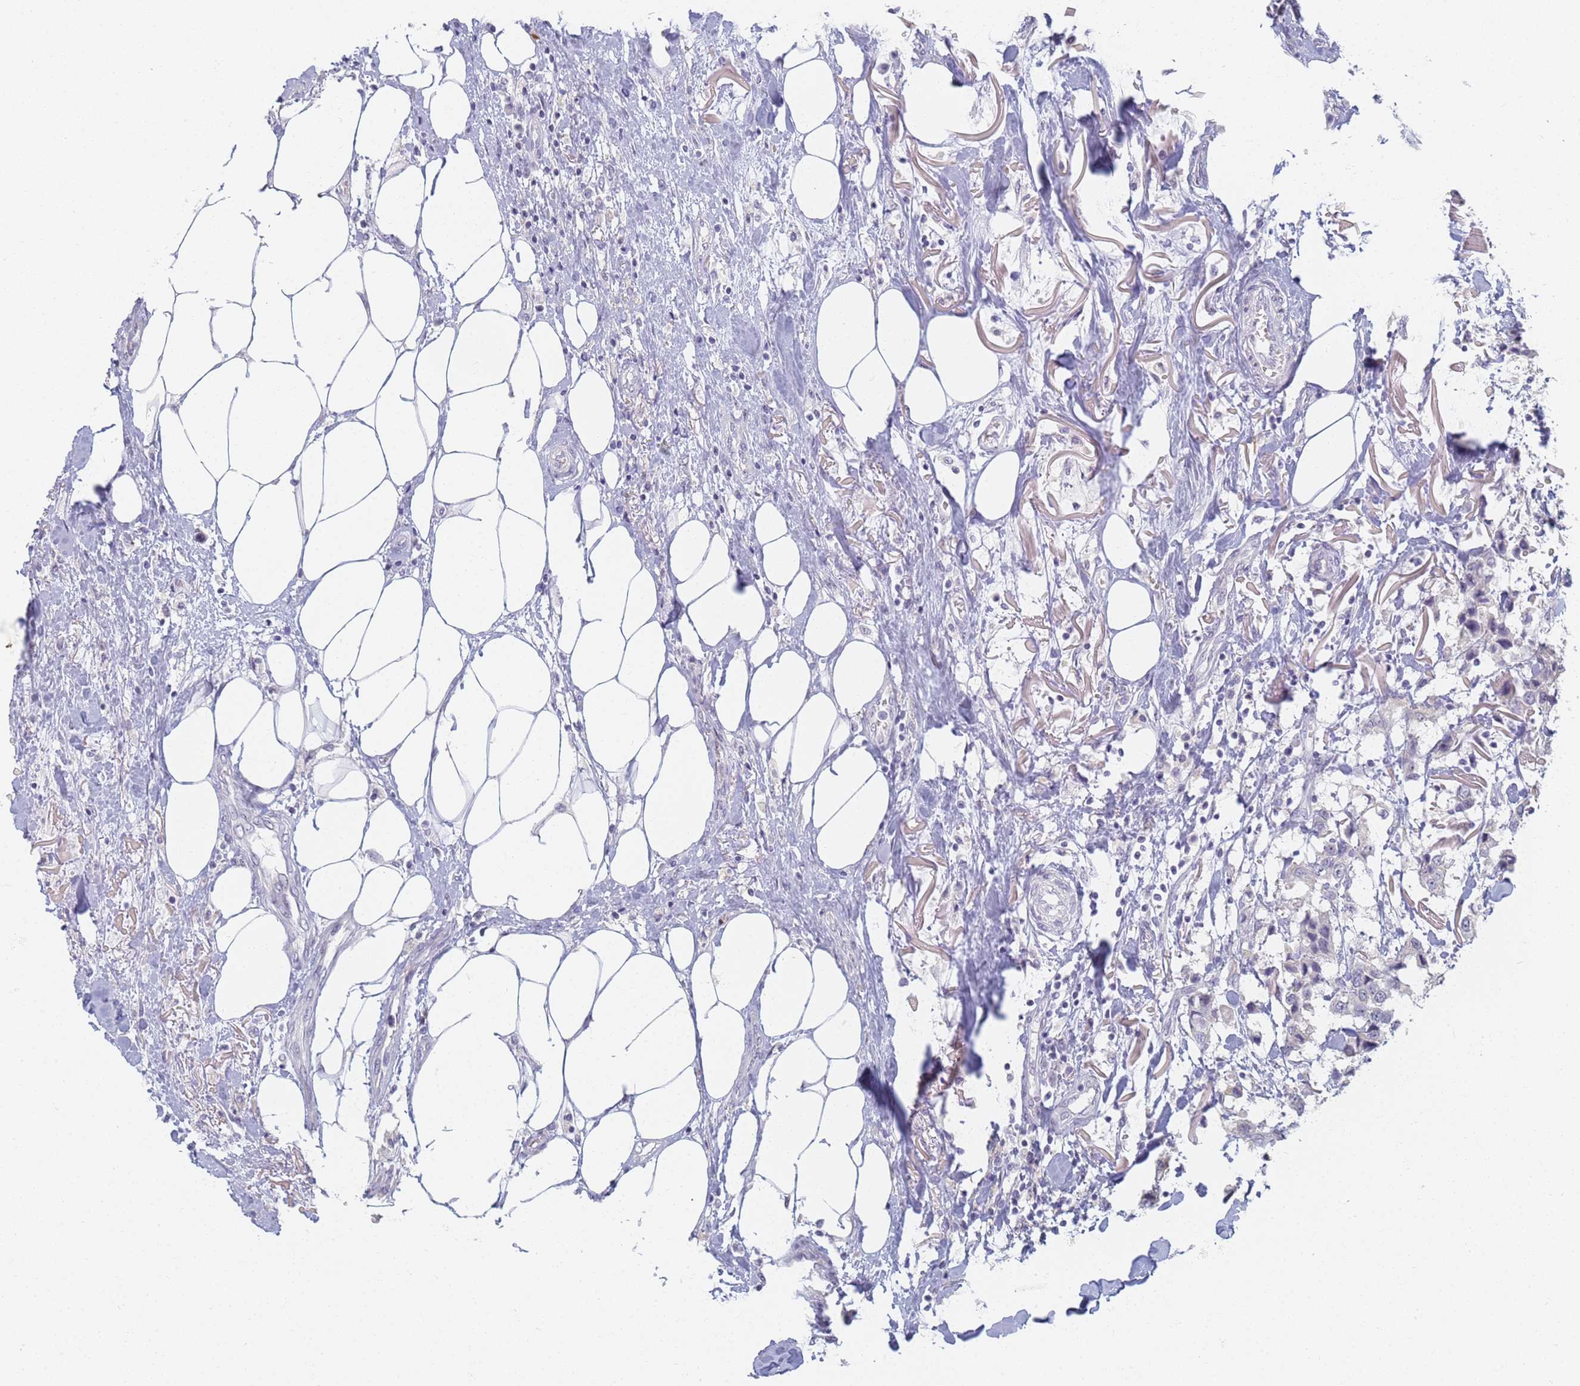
{"staining": {"intensity": "negative", "quantity": "none", "location": "none"}, "tissue": "breast cancer", "cell_type": "Tumor cells", "image_type": "cancer", "snomed": [{"axis": "morphology", "description": "Duct carcinoma"}, {"axis": "topography", "description": "Breast"}], "caption": "The IHC micrograph has no significant expression in tumor cells of breast cancer tissue. The staining is performed using DAB (3,3'-diaminobenzidine) brown chromogen with nuclei counter-stained in using hematoxylin.", "gene": "SLC38A9", "patient": {"sex": "female", "age": 80}}